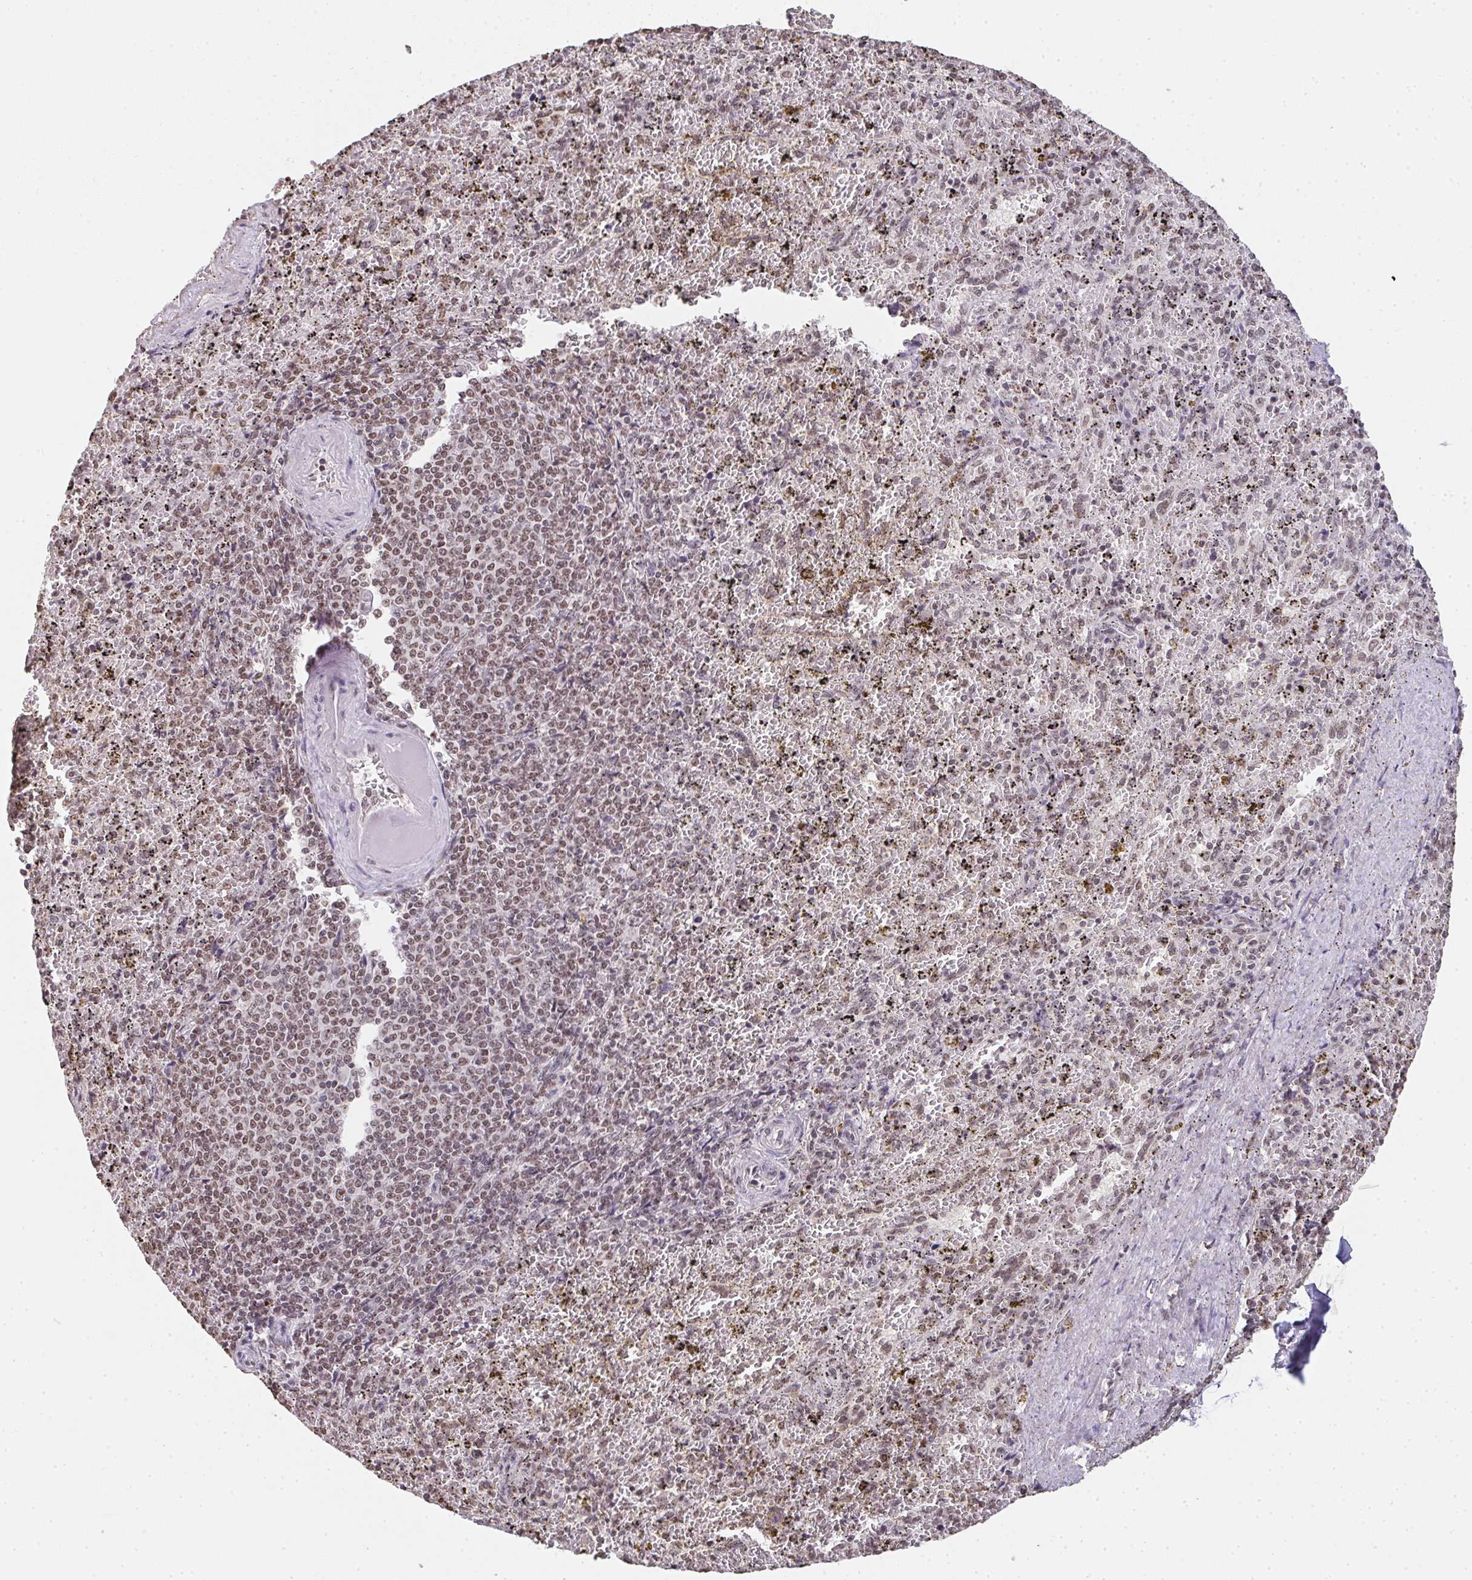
{"staining": {"intensity": "moderate", "quantity": "25%-75%", "location": "nuclear"}, "tissue": "spleen", "cell_type": "Cells in red pulp", "image_type": "normal", "snomed": [{"axis": "morphology", "description": "Normal tissue, NOS"}, {"axis": "topography", "description": "Spleen"}], "caption": "Cells in red pulp exhibit medium levels of moderate nuclear expression in about 25%-75% of cells in unremarkable spleen.", "gene": "DKC1", "patient": {"sex": "female", "age": 50}}